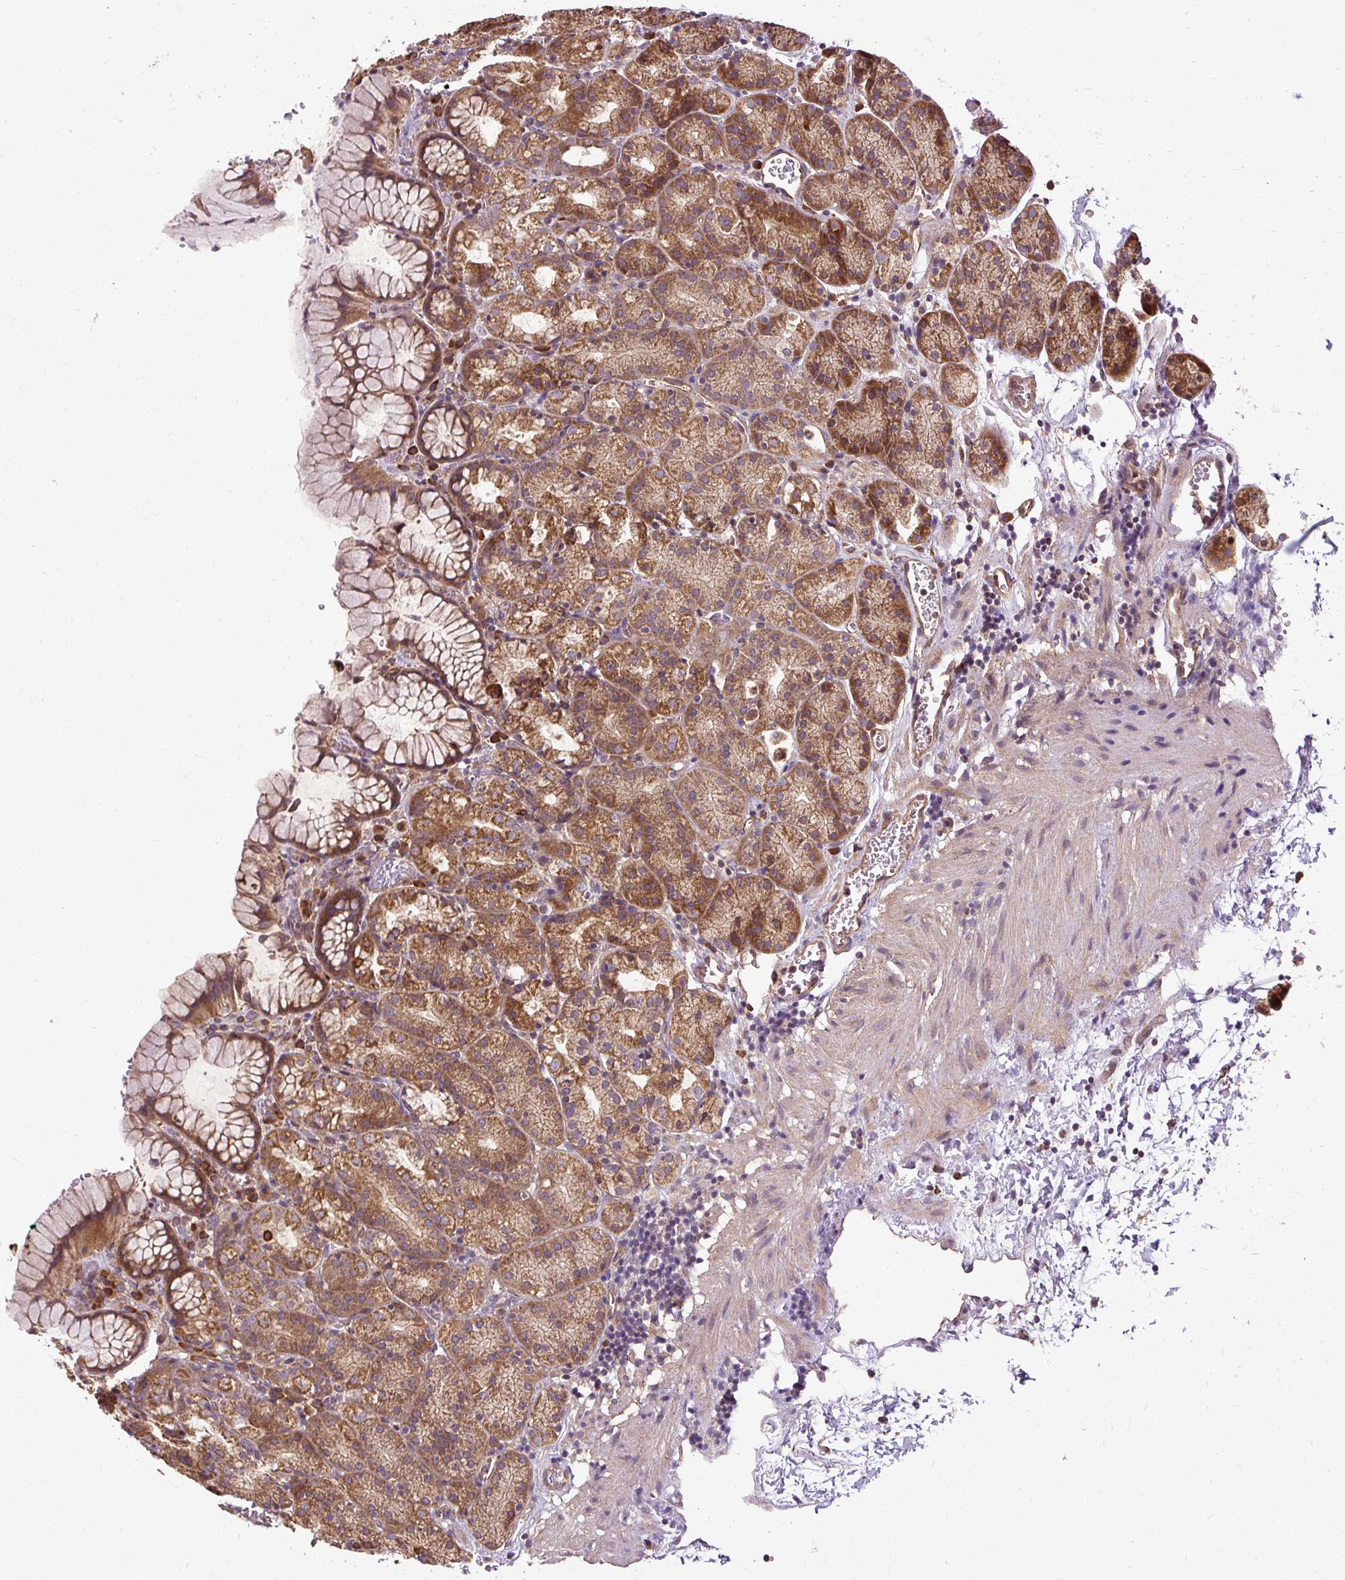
{"staining": {"intensity": "moderate", "quantity": ">75%", "location": "cytoplasmic/membranous"}, "tissue": "stomach", "cell_type": "Glandular cells", "image_type": "normal", "snomed": [{"axis": "morphology", "description": "Normal tissue, NOS"}, {"axis": "topography", "description": "Stomach, upper"}], "caption": "This micrograph exhibits benign stomach stained with IHC to label a protein in brown. The cytoplasmic/membranous of glandular cells show moderate positivity for the protein. Nuclei are counter-stained blue.", "gene": "FLRT1", "patient": {"sex": "female", "age": 81}}